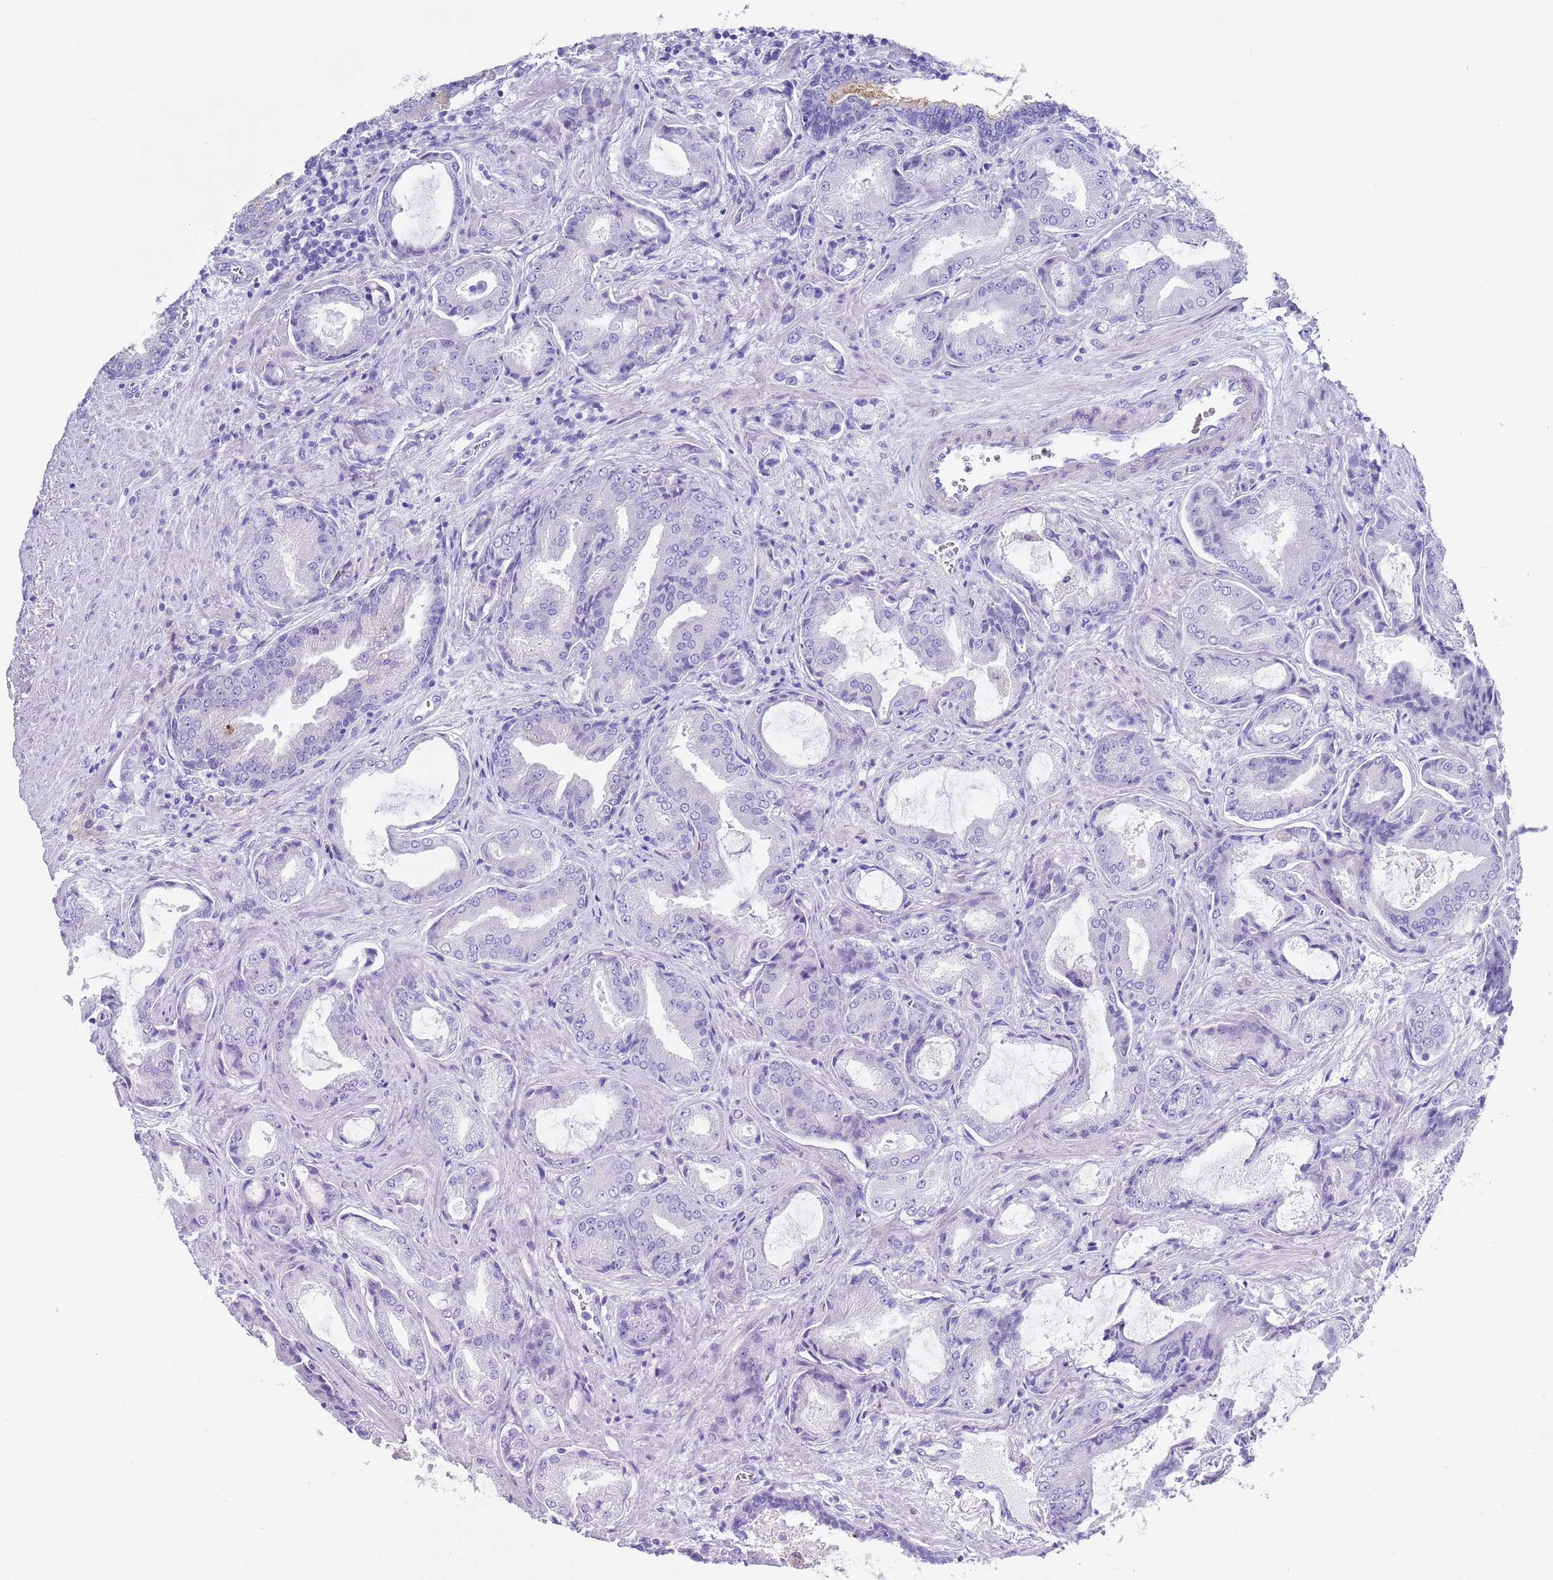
{"staining": {"intensity": "negative", "quantity": "none", "location": "none"}, "tissue": "prostate cancer", "cell_type": "Tumor cells", "image_type": "cancer", "snomed": [{"axis": "morphology", "description": "Adenocarcinoma, High grade"}, {"axis": "topography", "description": "Prostate"}], "caption": "This histopathology image is of prostate cancer stained with IHC to label a protein in brown with the nuclei are counter-stained blue. There is no positivity in tumor cells.", "gene": "CPXM2", "patient": {"sex": "male", "age": 68}}